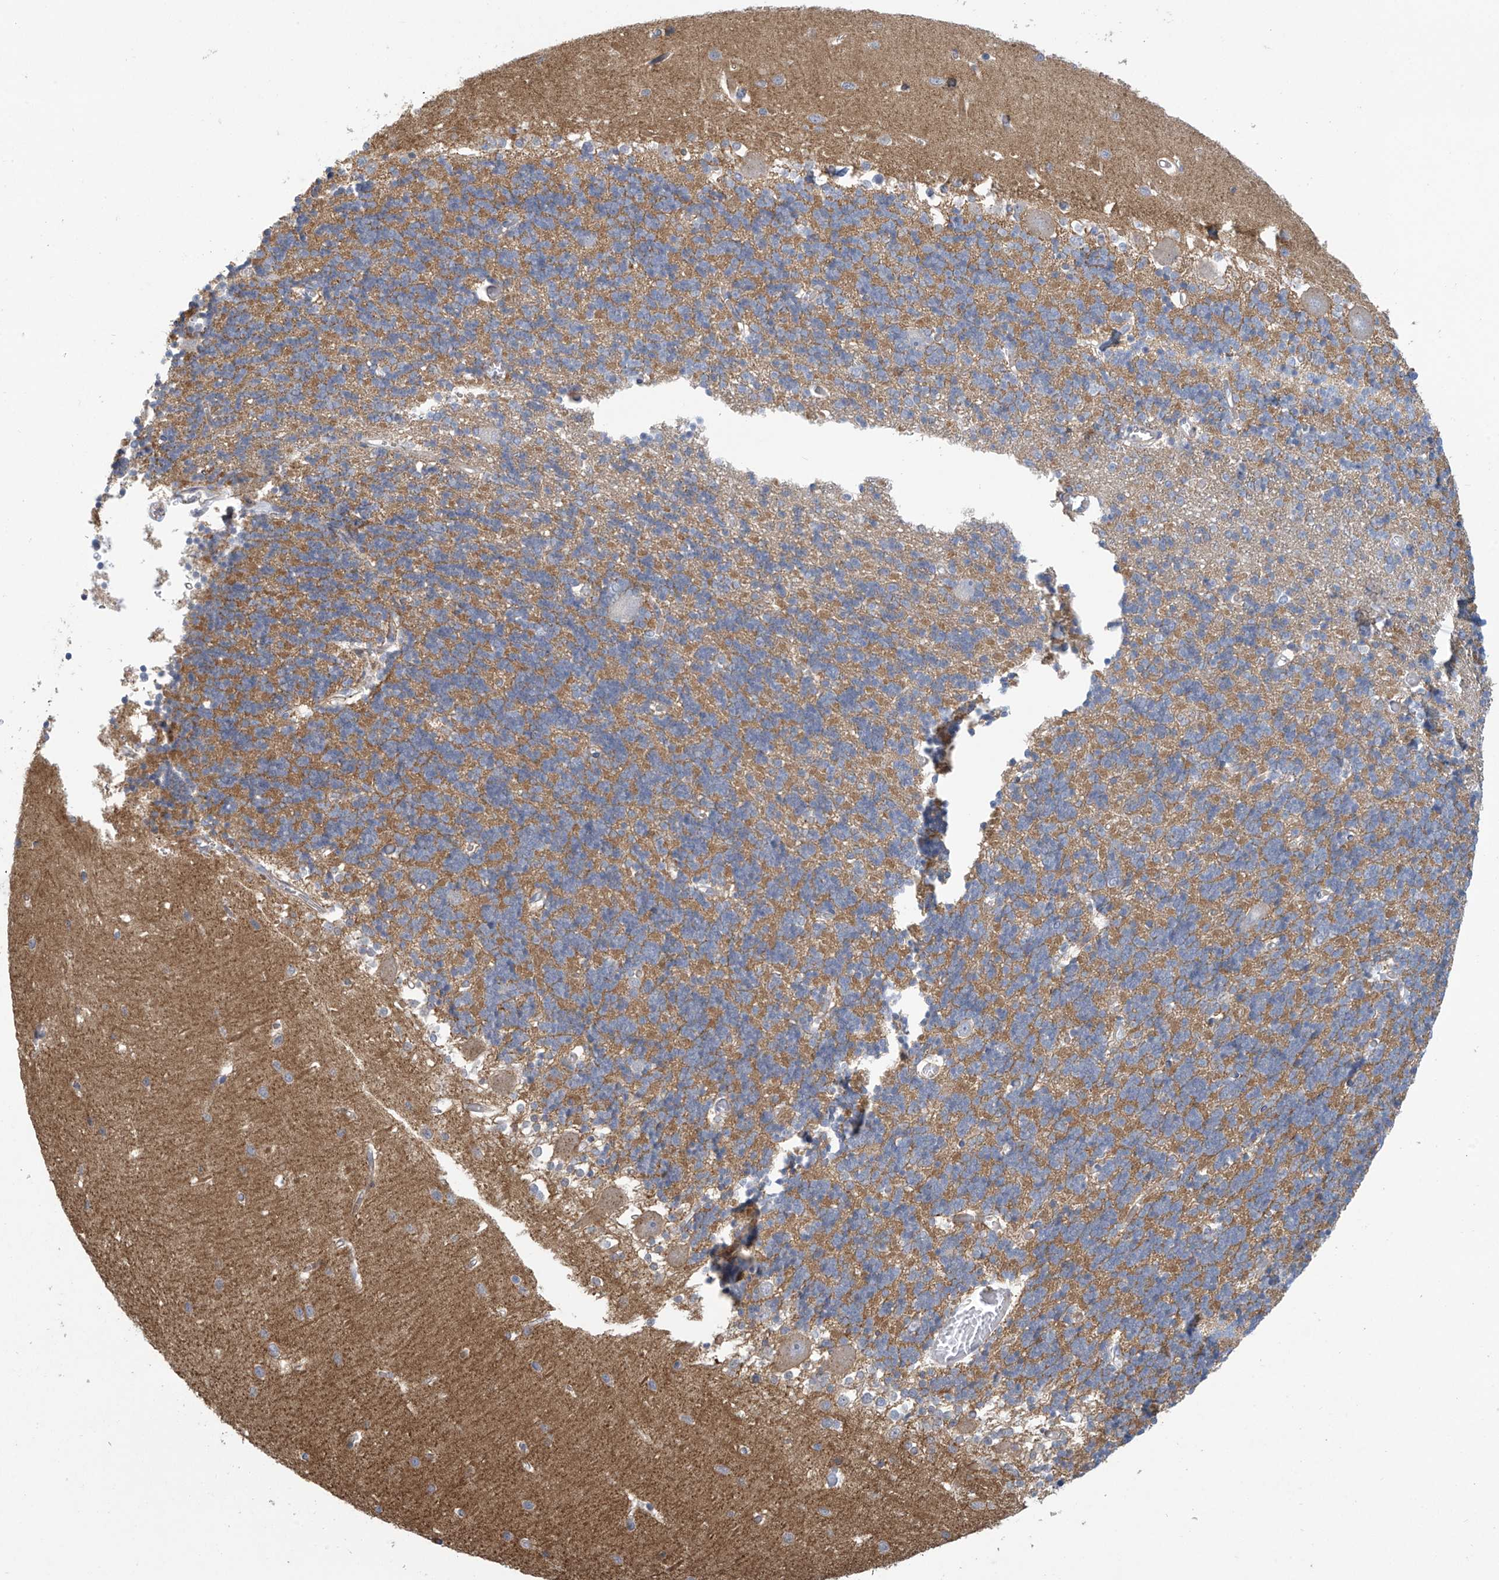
{"staining": {"intensity": "negative", "quantity": "none", "location": "none"}, "tissue": "cerebellum", "cell_type": "Cells in granular layer", "image_type": "normal", "snomed": [{"axis": "morphology", "description": "Normal tissue, NOS"}, {"axis": "topography", "description": "Cerebellum"}], "caption": "High power microscopy photomicrograph of an IHC image of unremarkable cerebellum, revealing no significant positivity in cells in granular layer.", "gene": "ABHD13", "patient": {"sex": "male", "age": 37}}